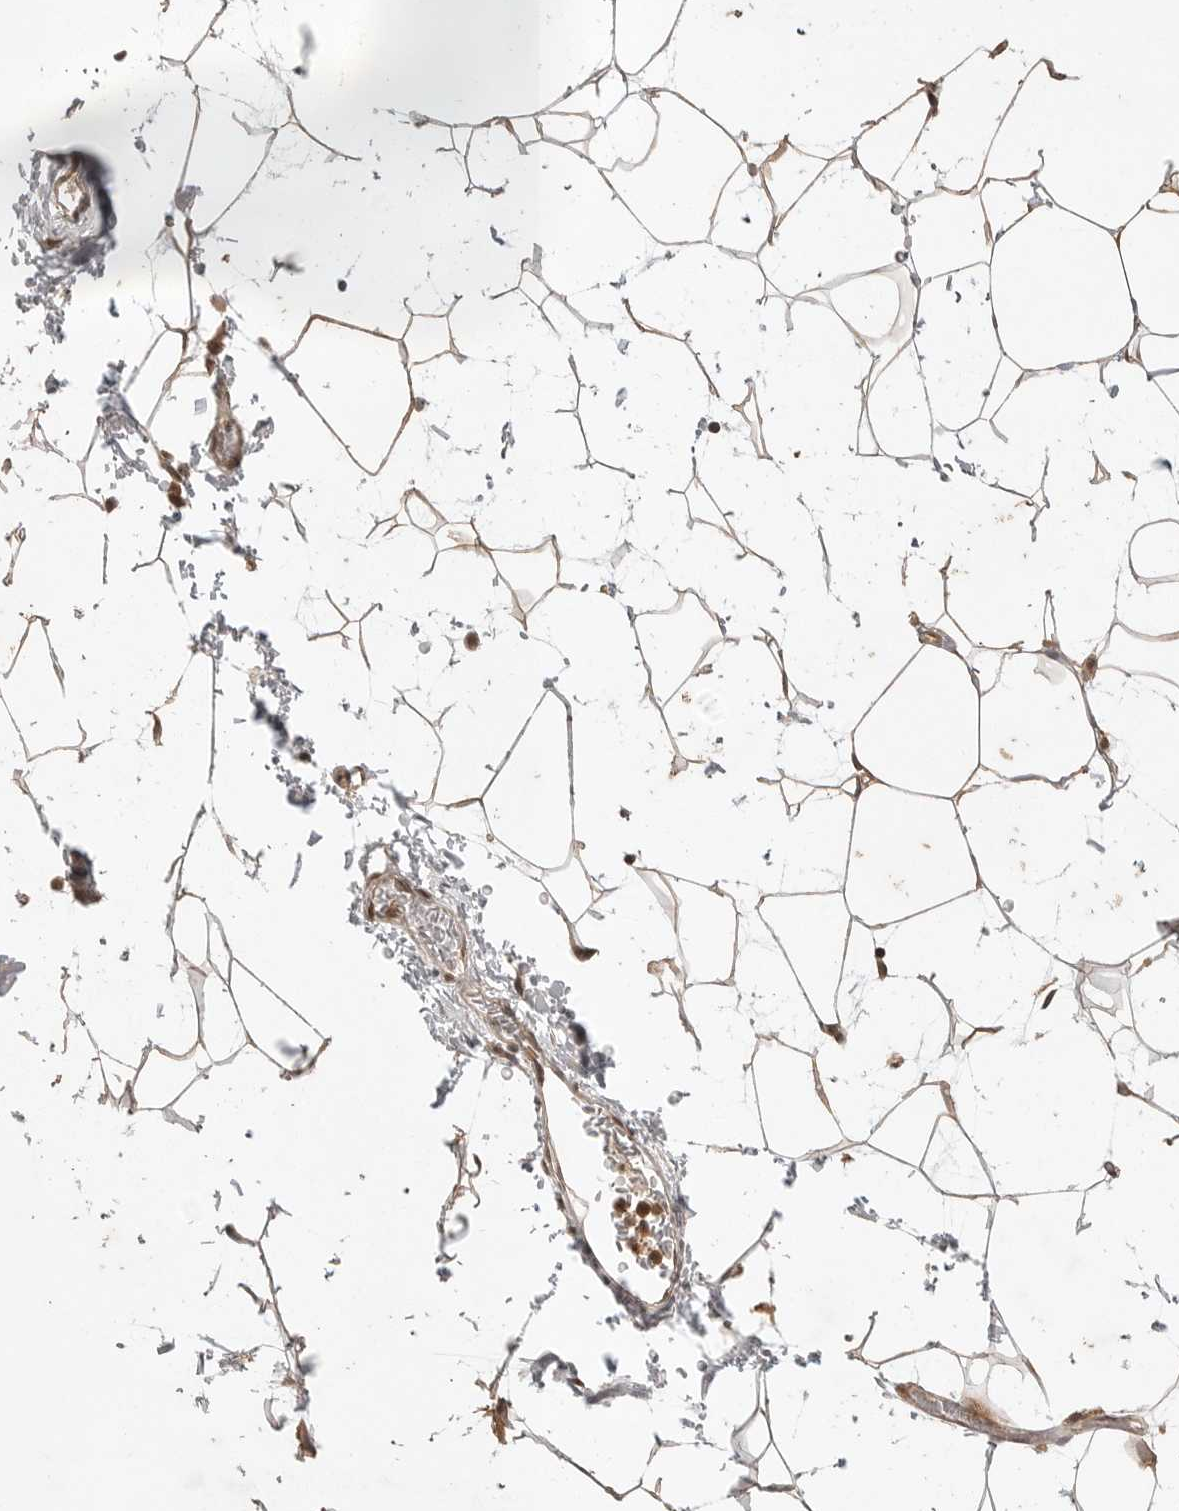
{"staining": {"intensity": "negative", "quantity": "none", "location": "none"}, "tissue": "adipose tissue", "cell_type": "Adipocytes", "image_type": "normal", "snomed": [{"axis": "morphology", "description": "Normal tissue, NOS"}, {"axis": "topography", "description": "Soft tissue"}], "caption": "Immunohistochemistry (IHC) photomicrograph of benign human adipose tissue stained for a protein (brown), which reveals no positivity in adipocytes.", "gene": "ZNF232", "patient": {"sex": "male", "age": 72}}